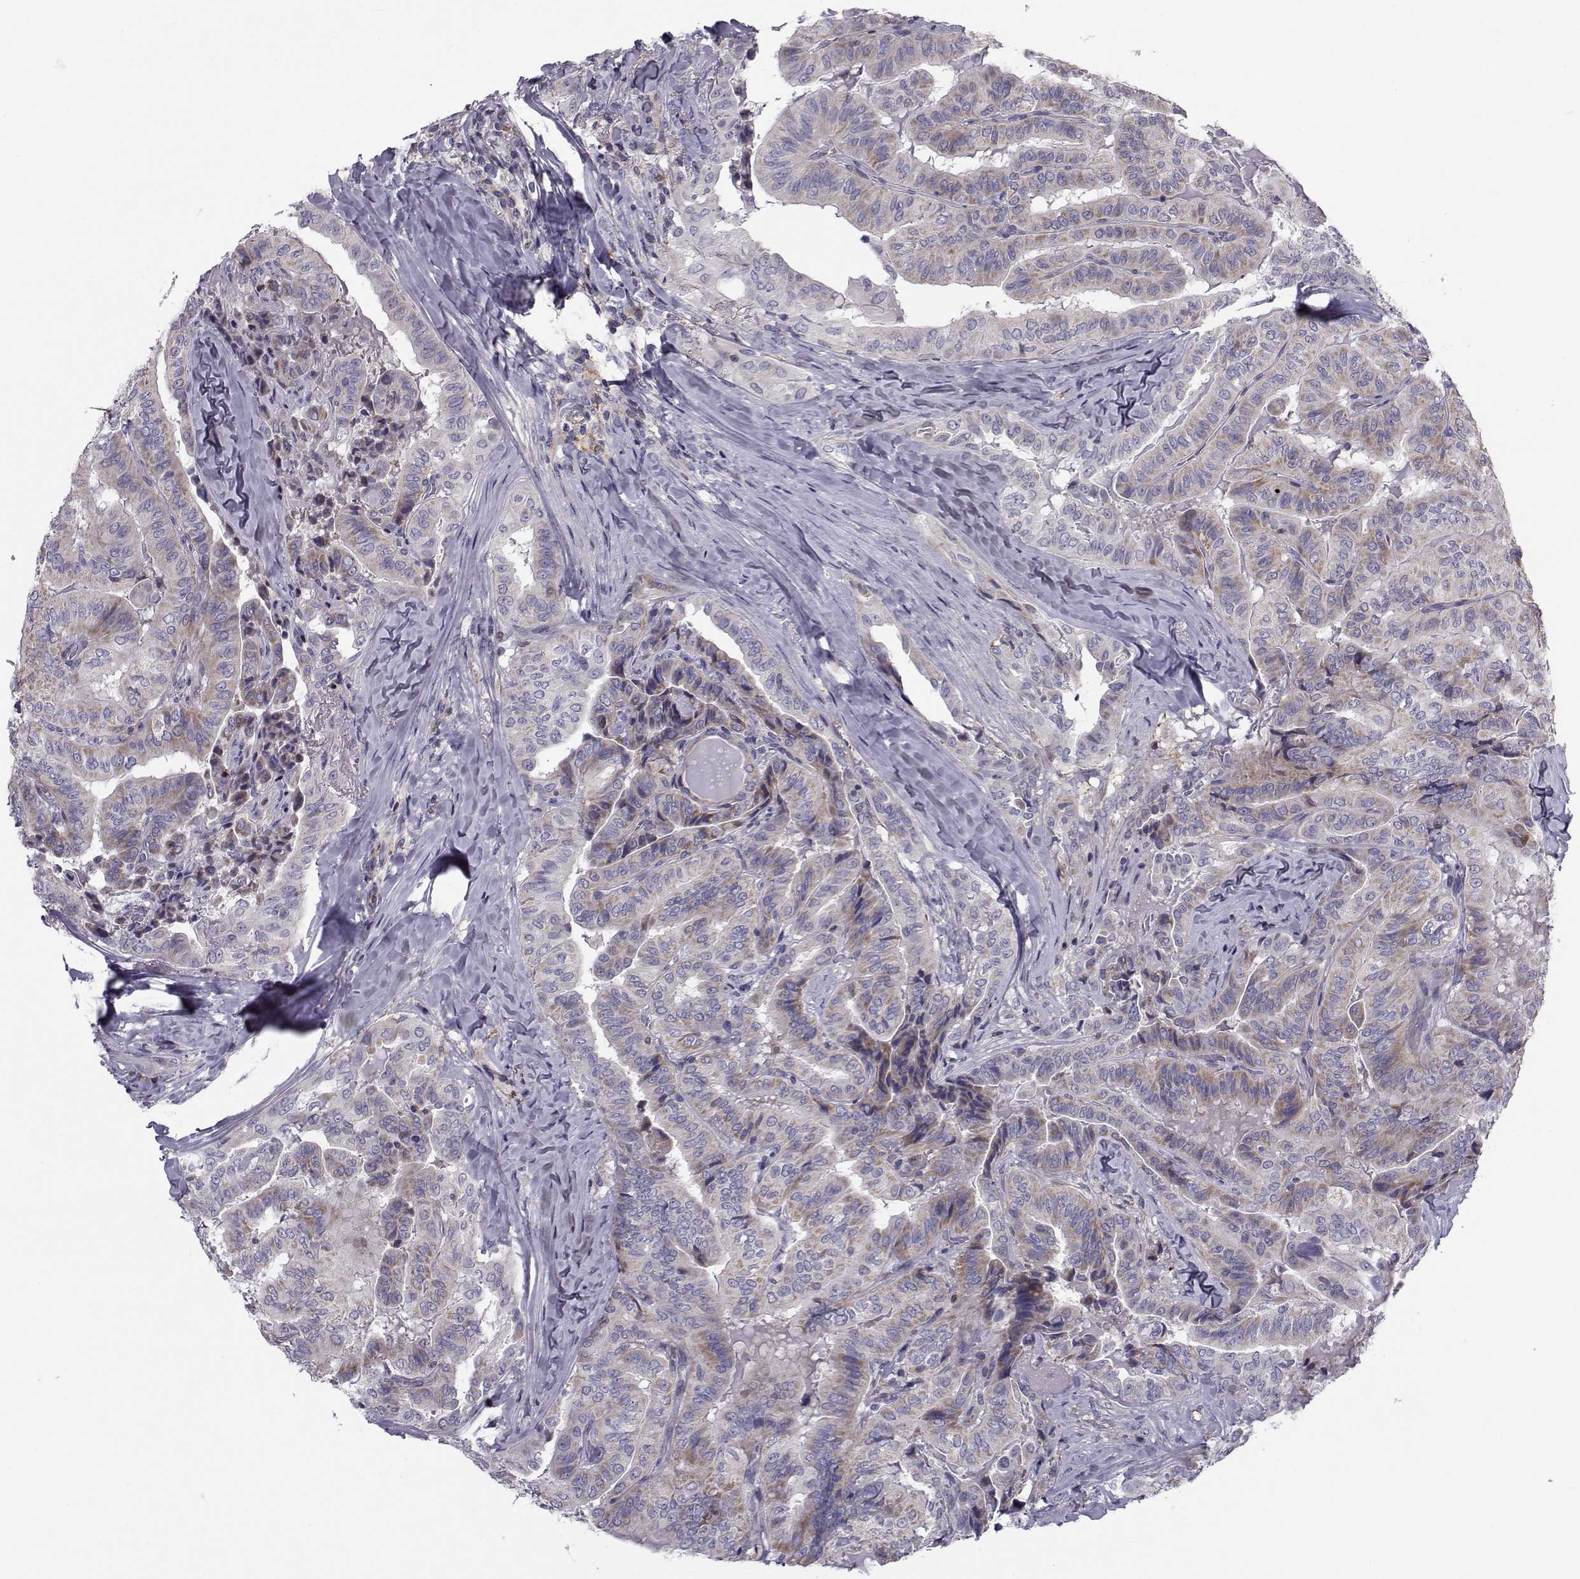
{"staining": {"intensity": "moderate", "quantity": ">75%", "location": "cytoplasmic/membranous"}, "tissue": "thyroid cancer", "cell_type": "Tumor cells", "image_type": "cancer", "snomed": [{"axis": "morphology", "description": "Papillary adenocarcinoma, NOS"}, {"axis": "topography", "description": "Thyroid gland"}], "caption": "Protein analysis of thyroid cancer tissue reveals moderate cytoplasmic/membranous staining in about >75% of tumor cells. (DAB (3,3'-diaminobenzidine) = brown stain, brightfield microscopy at high magnification).", "gene": "LRRC27", "patient": {"sex": "female", "age": 68}}